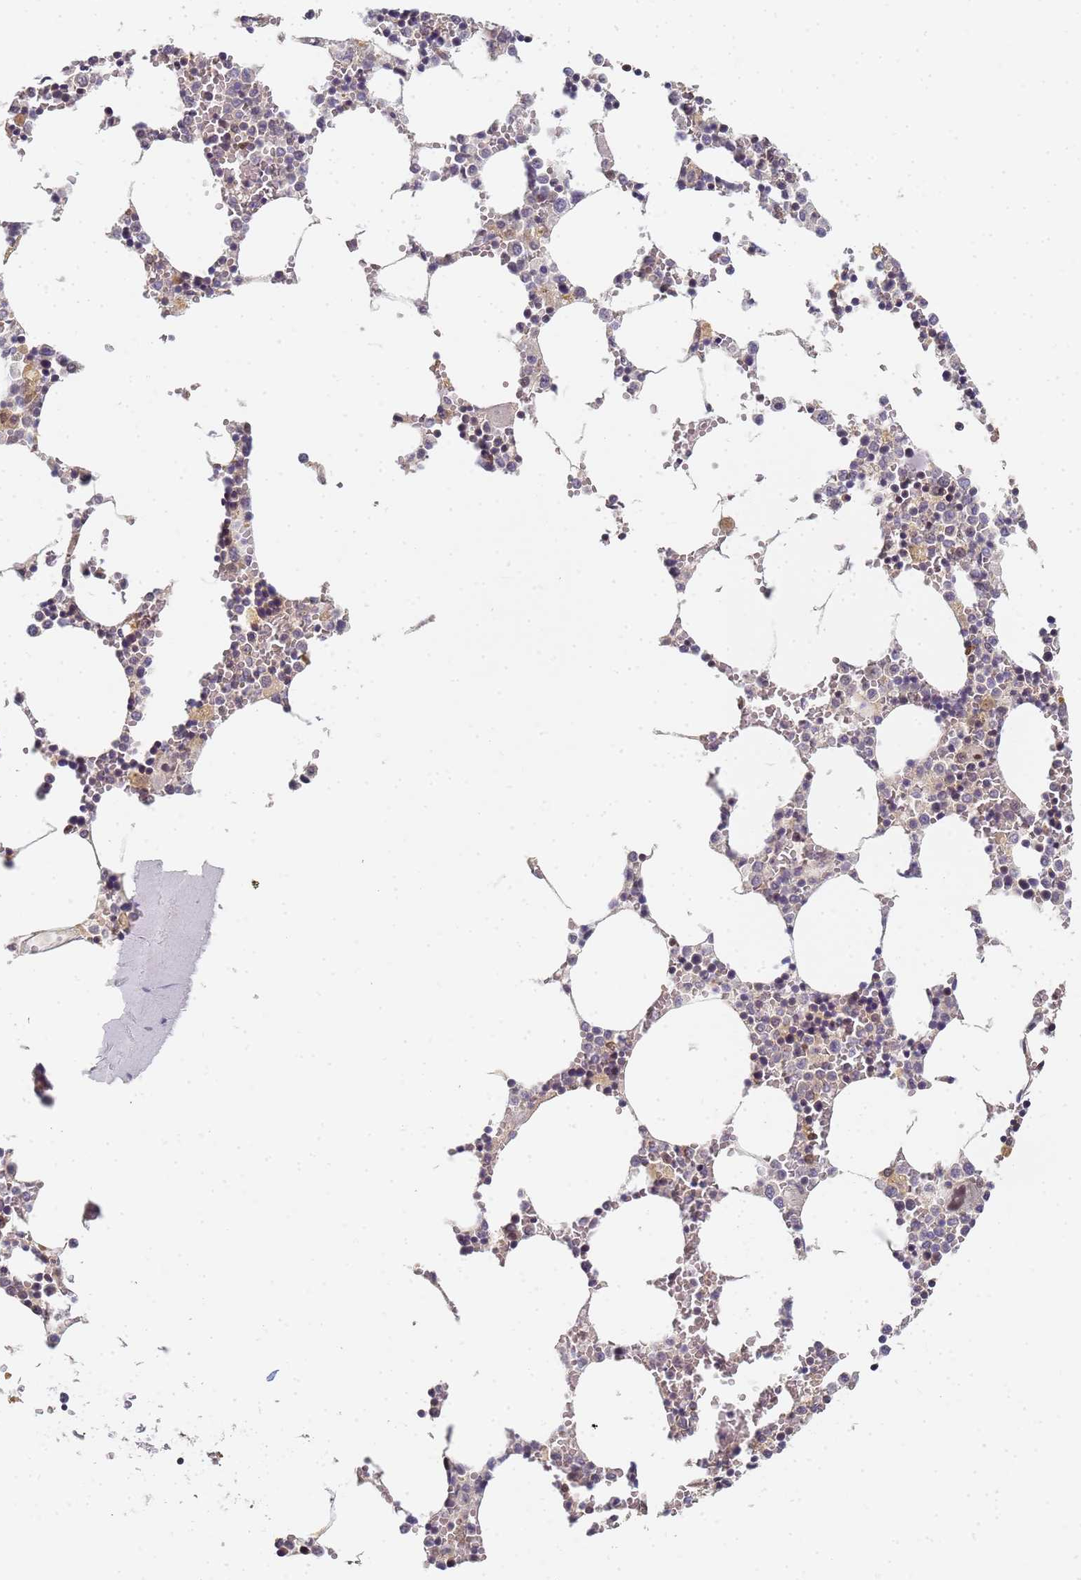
{"staining": {"intensity": "moderate", "quantity": "25%-75%", "location": "nuclear"}, "tissue": "bone marrow", "cell_type": "Hematopoietic cells", "image_type": "normal", "snomed": [{"axis": "morphology", "description": "Normal tissue, NOS"}, {"axis": "topography", "description": "Bone marrow"}], "caption": "Immunohistochemistry micrograph of normal human bone marrow stained for a protein (brown), which demonstrates medium levels of moderate nuclear expression in about 25%-75% of hematopoietic cells.", "gene": "HMCES", "patient": {"sex": "female", "age": 64}}